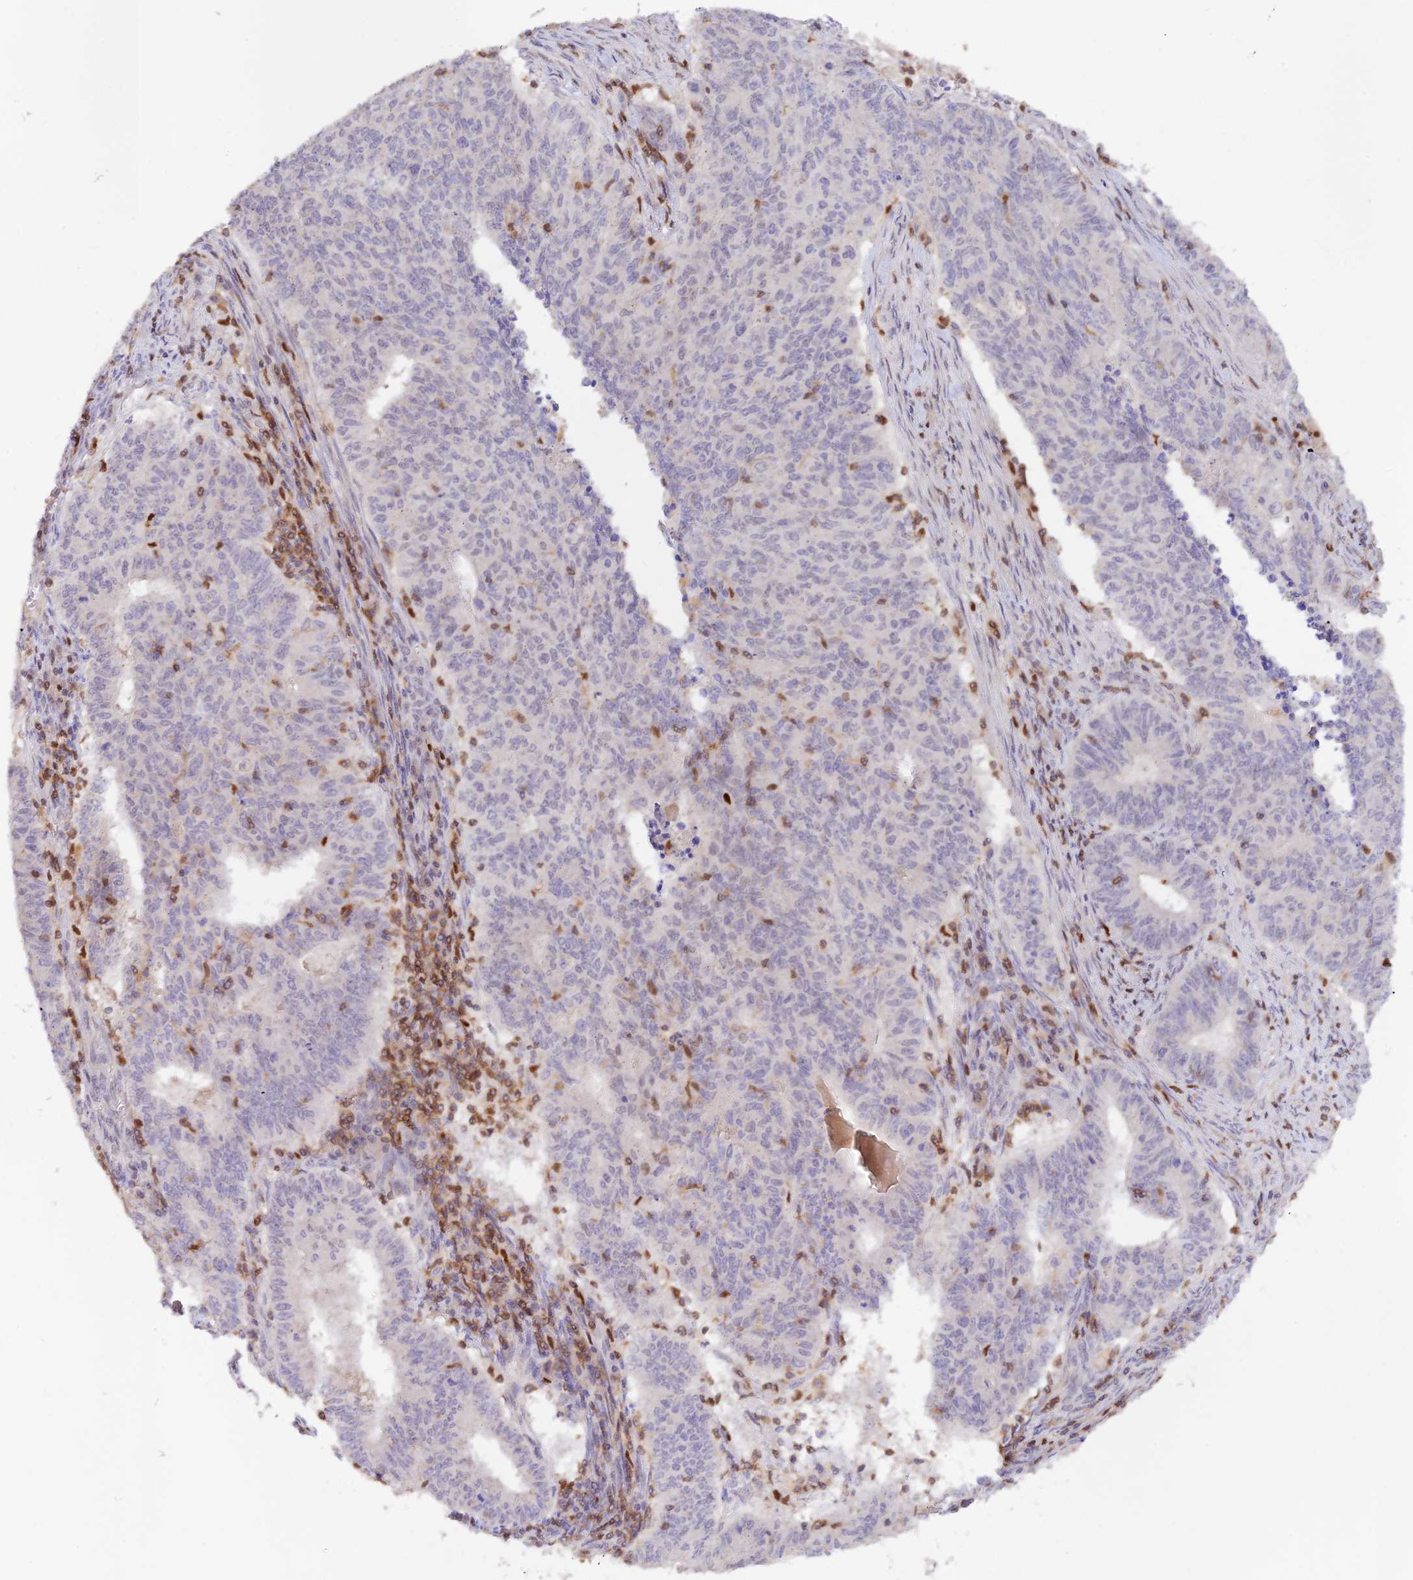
{"staining": {"intensity": "negative", "quantity": "none", "location": "none"}, "tissue": "endometrial cancer", "cell_type": "Tumor cells", "image_type": "cancer", "snomed": [{"axis": "morphology", "description": "Adenocarcinoma, NOS"}, {"axis": "topography", "description": "Endometrium"}], "caption": "The micrograph reveals no staining of tumor cells in adenocarcinoma (endometrial). (Stains: DAB immunohistochemistry (IHC) with hematoxylin counter stain, Microscopy: brightfield microscopy at high magnification).", "gene": "DENND1C", "patient": {"sex": "female", "age": 59}}